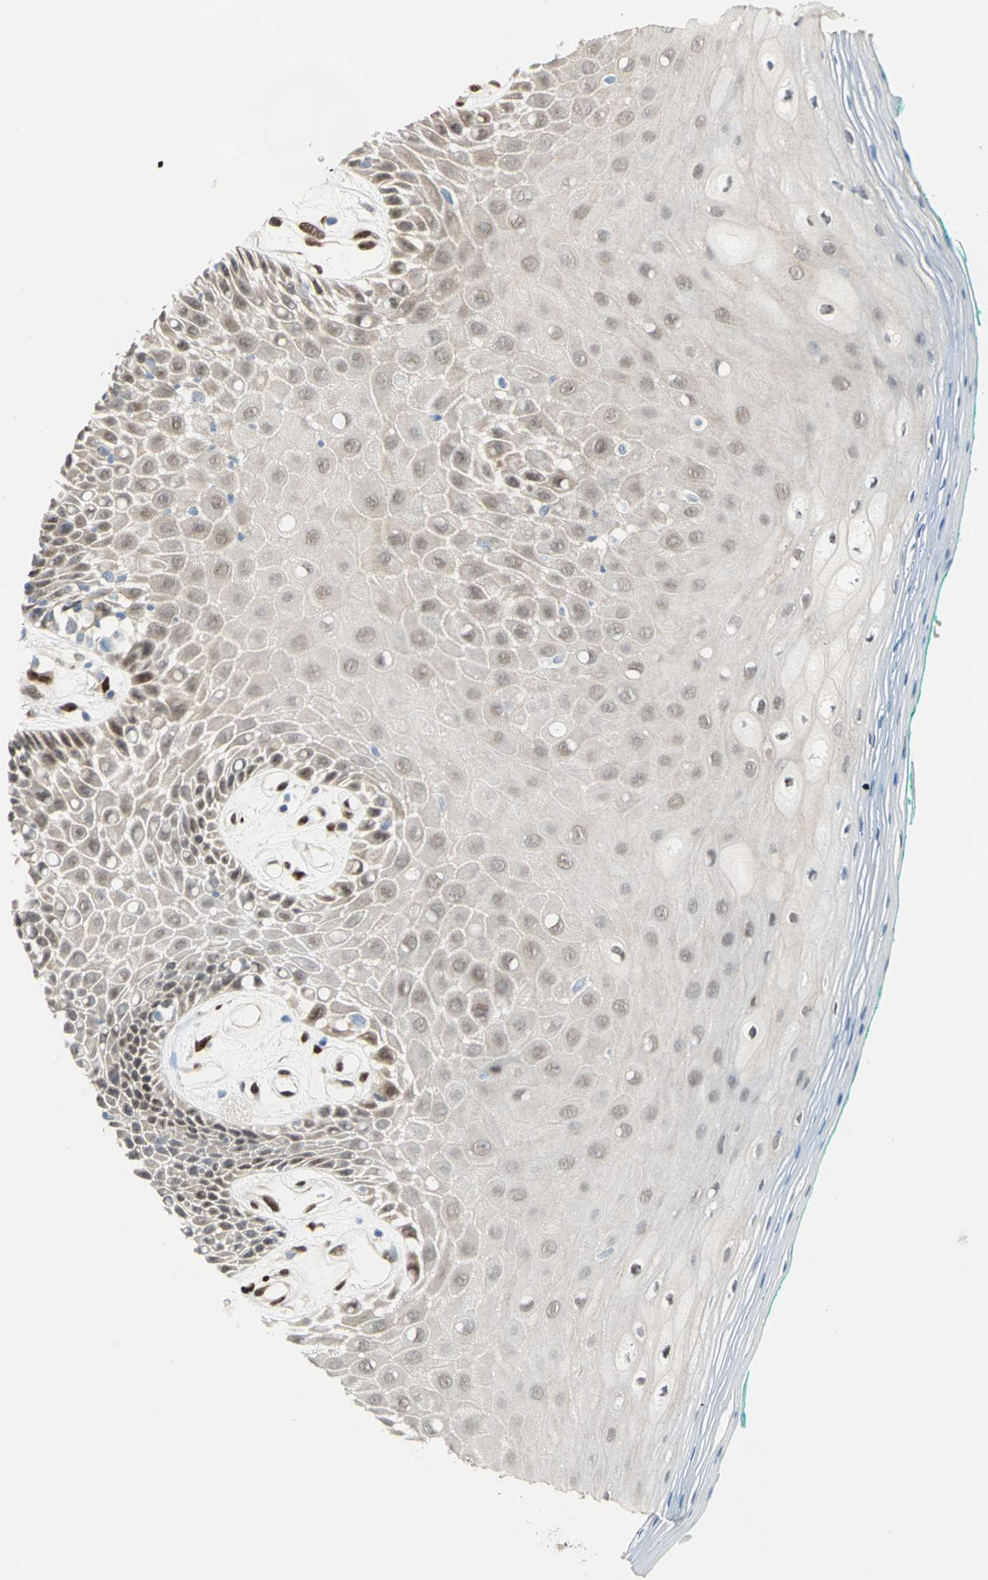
{"staining": {"intensity": "weak", "quantity": ">75%", "location": "cytoplasmic/membranous,nuclear"}, "tissue": "oral mucosa", "cell_type": "Squamous epithelial cells", "image_type": "normal", "snomed": [{"axis": "morphology", "description": "Normal tissue, NOS"}, {"axis": "morphology", "description": "Squamous cell carcinoma, NOS"}, {"axis": "topography", "description": "Skeletal muscle"}, {"axis": "topography", "description": "Oral tissue"}, {"axis": "topography", "description": "Head-Neck"}], "caption": "IHC (DAB) staining of benign oral mucosa exhibits weak cytoplasmic/membranous,nuclear protein expression in about >75% of squamous epithelial cells.", "gene": "RBFOX2", "patient": {"sex": "female", "age": 84}}